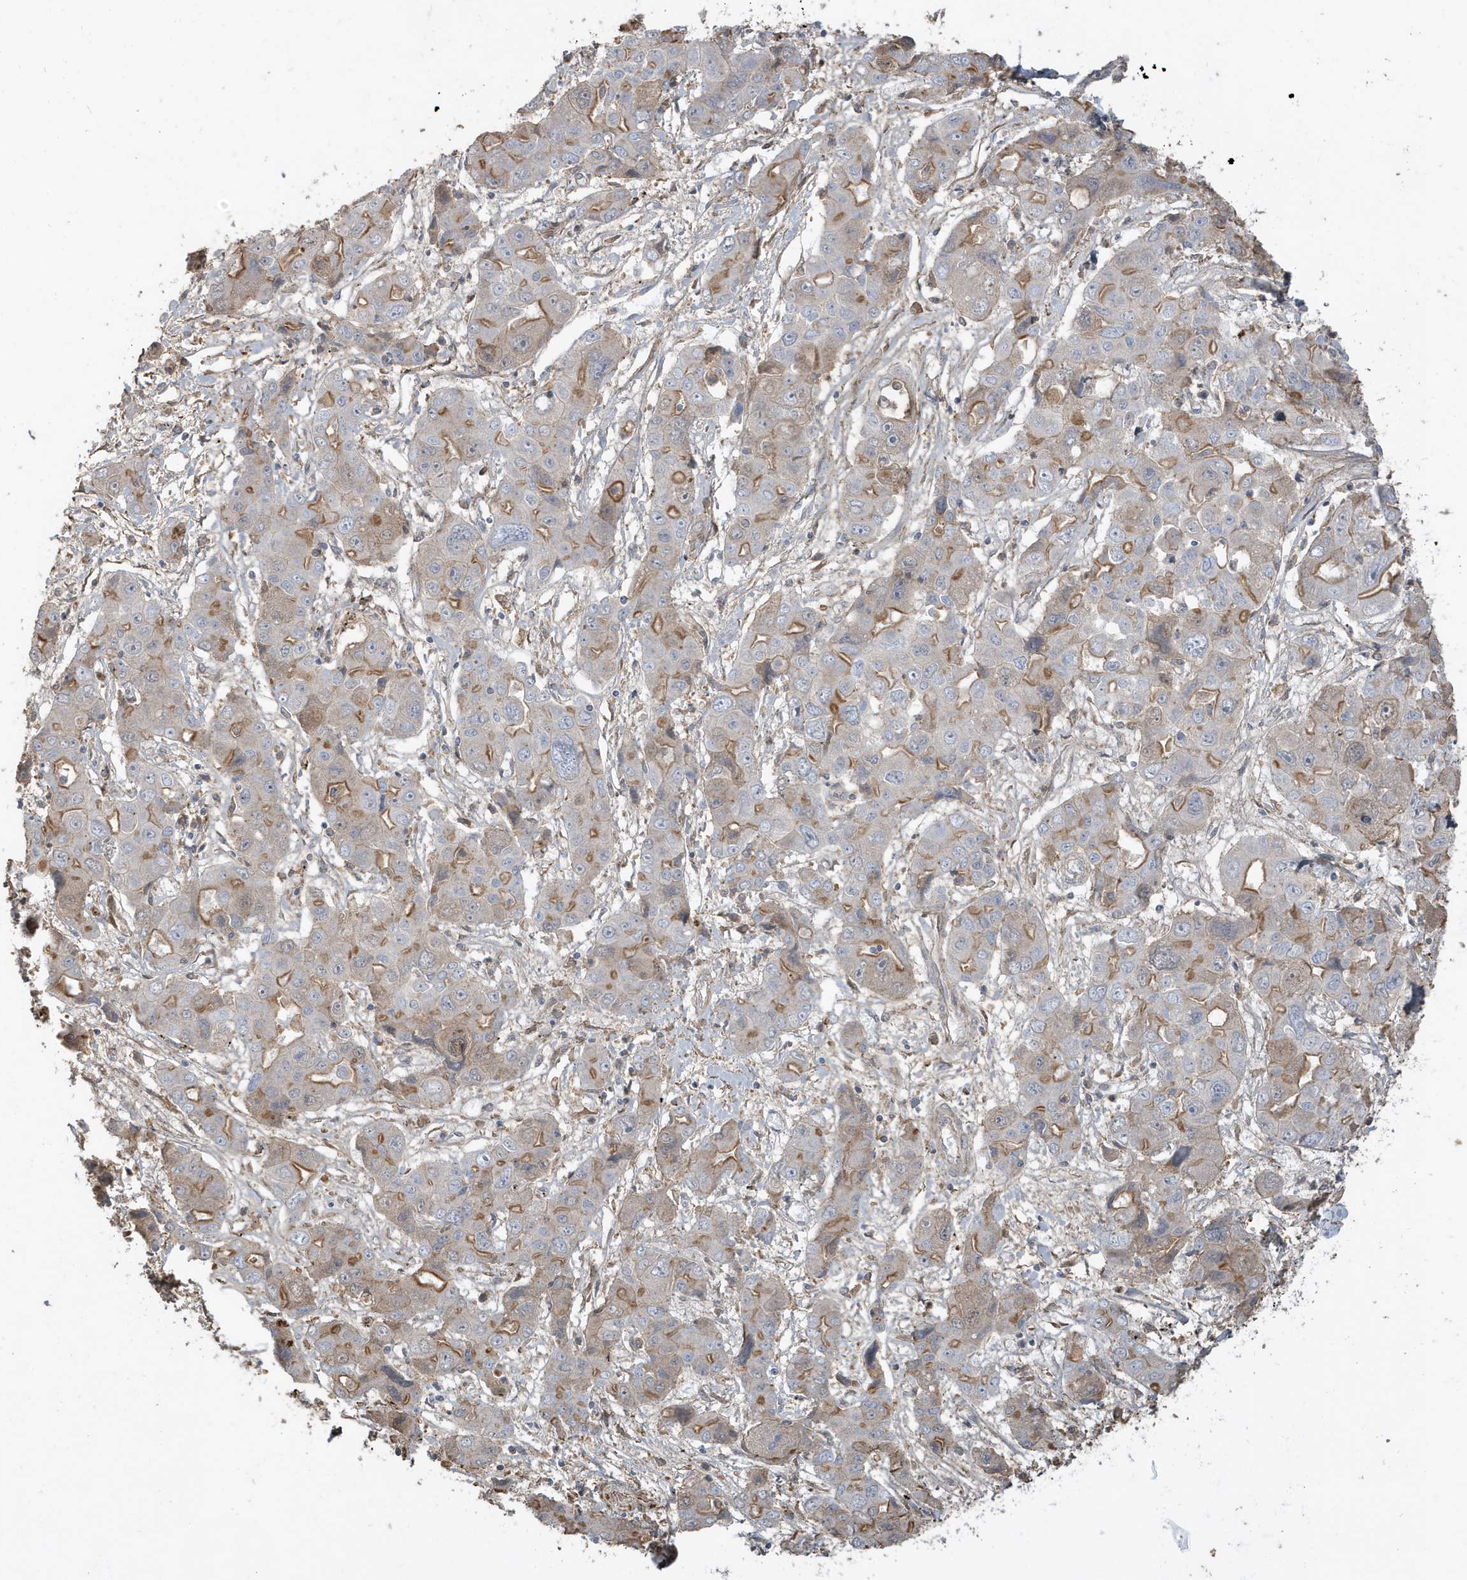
{"staining": {"intensity": "moderate", "quantity": "<25%", "location": "cytoplasmic/membranous"}, "tissue": "liver cancer", "cell_type": "Tumor cells", "image_type": "cancer", "snomed": [{"axis": "morphology", "description": "Cholangiocarcinoma"}, {"axis": "topography", "description": "Liver"}], "caption": "DAB immunohistochemical staining of human liver cancer exhibits moderate cytoplasmic/membranous protein expression in approximately <25% of tumor cells.", "gene": "PRRT3", "patient": {"sex": "male", "age": 67}}